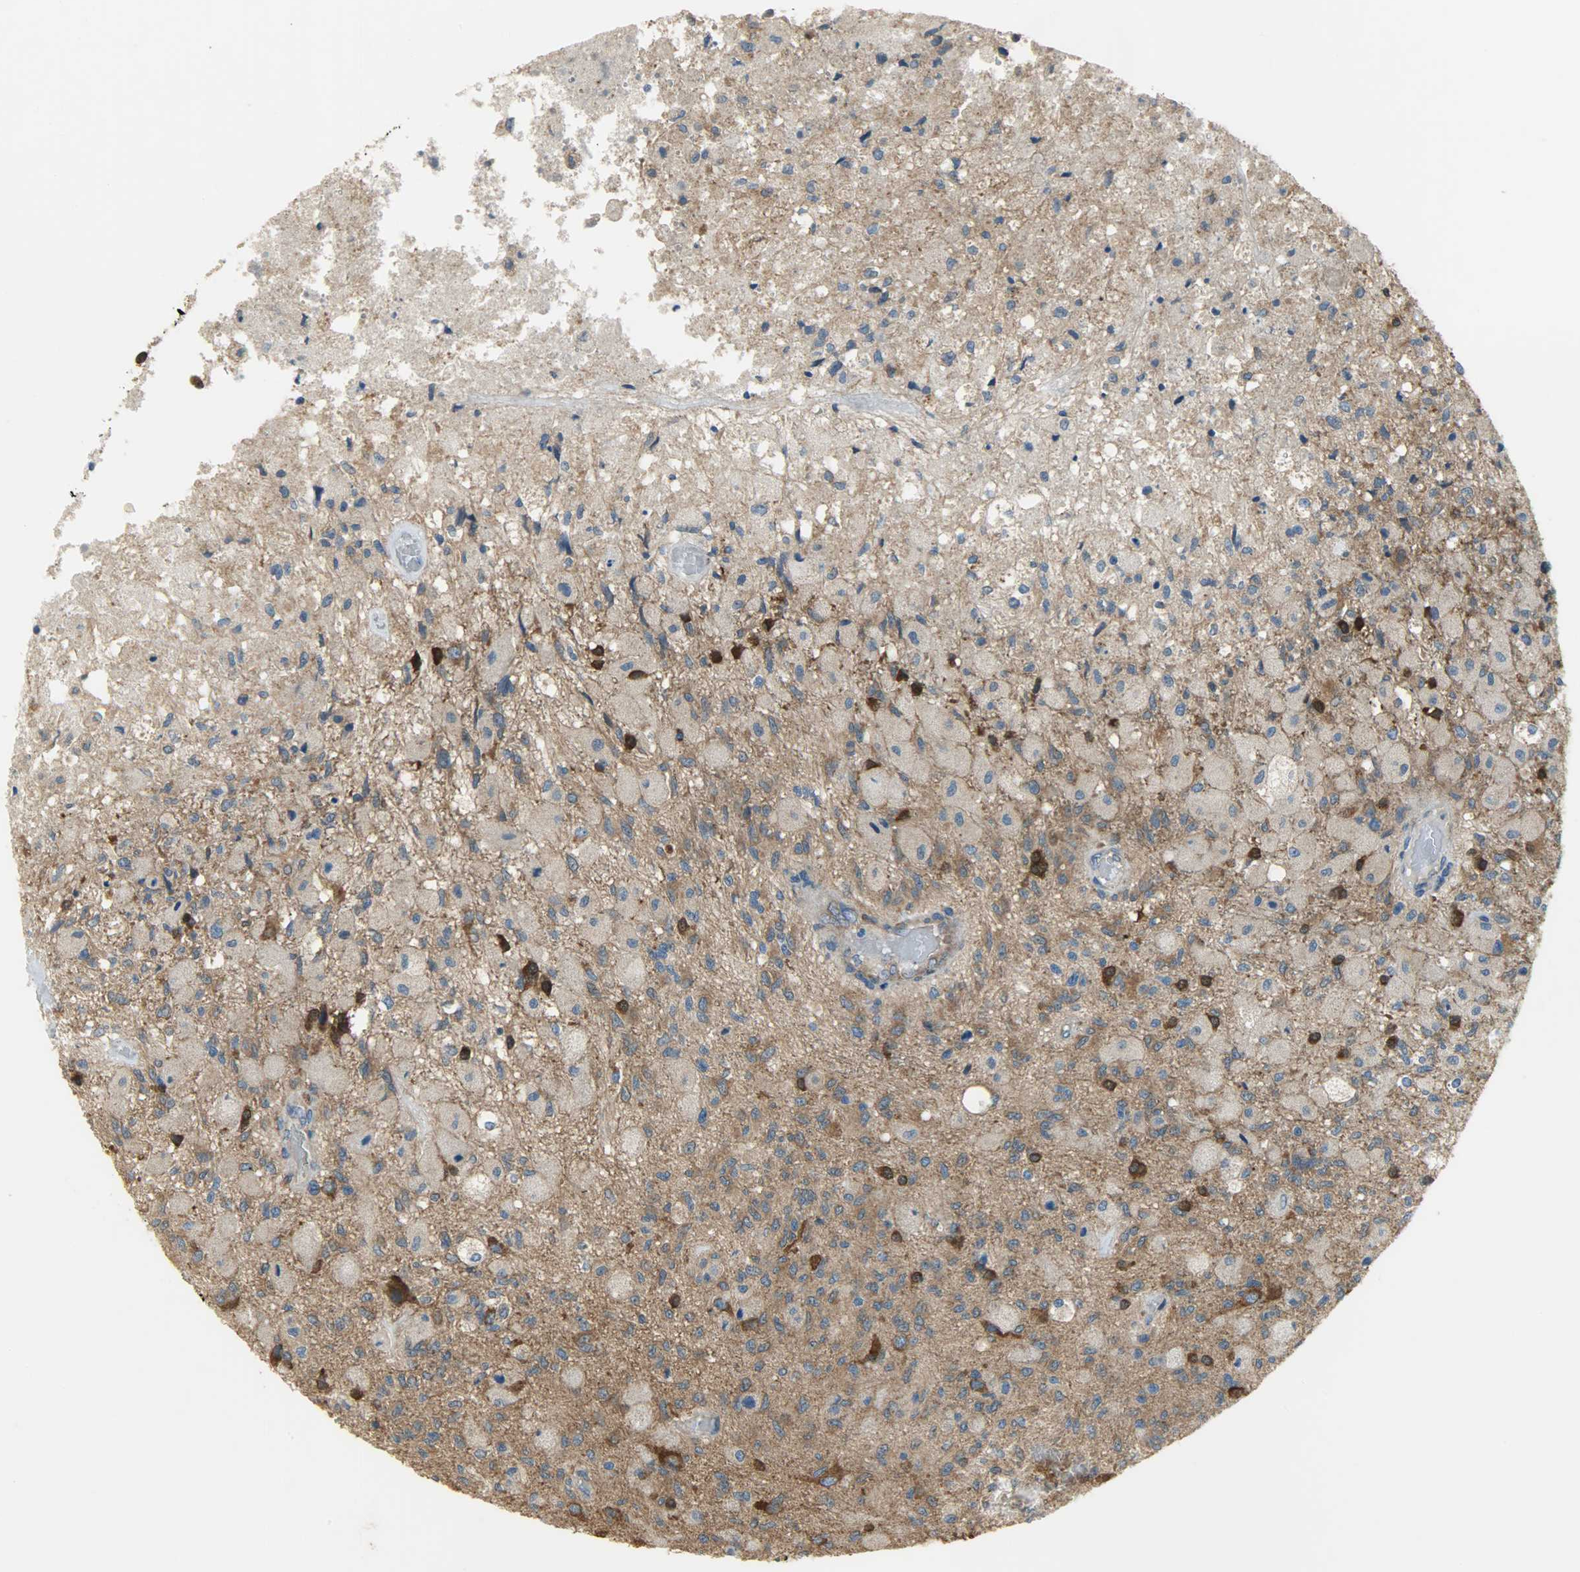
{"staining": {"intensity": "moderate", "quantity": ">75%", "location": "cytoplasmic/membranous"}, "tissue": "glioma", "cell_type": "Tumor cells", "image_type": "cancer", "snomed": [{"axis": "morphology", "description": "Normal tissue, NOS"}, {"axis": "morphology", "description": "Glioma, malignant, High grade"}, {"axis": "topography", "description": "Cerebral cortex"}], "caption": "Human malignant high-grade glioma stained with a protein marker reveals moderate staining in tumor cells.", "gene": "C1orf198", "patient": {"sex": "male", "age": 77}}